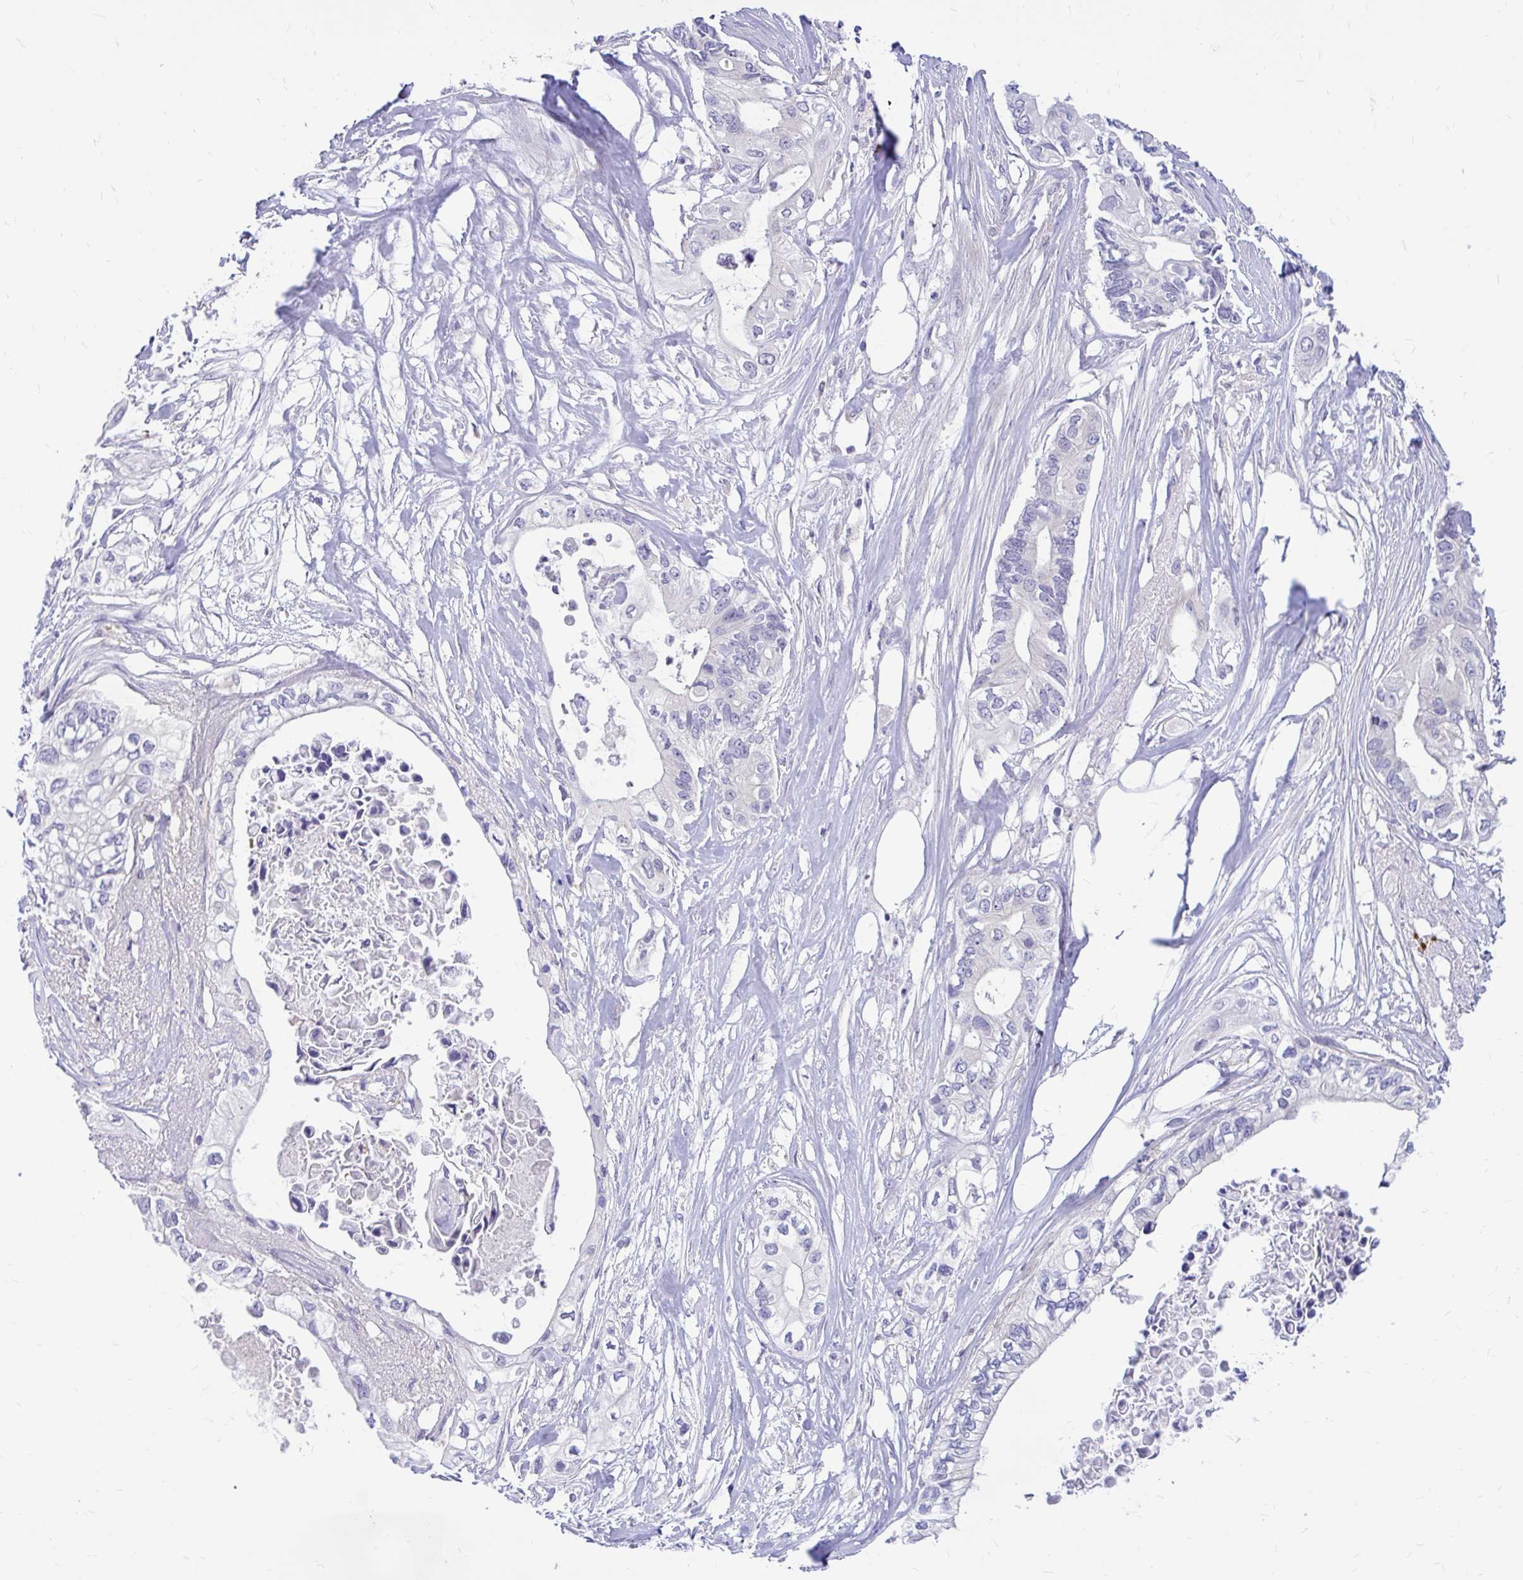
{"staining": {"intensity": "negative", "quantity": "none", "location": "none"}, "tissue": "pancreatic cancer", "cell_type": "Tumor cells", "image_type": "cancer", "snomed": [{"axis": "morphology", "description": "Adenocarcinoma, NOS"}, {"axis": "topography", "description": "Pancreas"}], "caption": "Pancreatic cancer (adenocarcinoma) was stained to show a protein in brown. There is no significant positivity in tumor cells. (DAB IHC visualized using brightfield microscopy, high magnification).", "gene": "MAP1LC3A", "patient": {"sex": "female", "age": 63}}